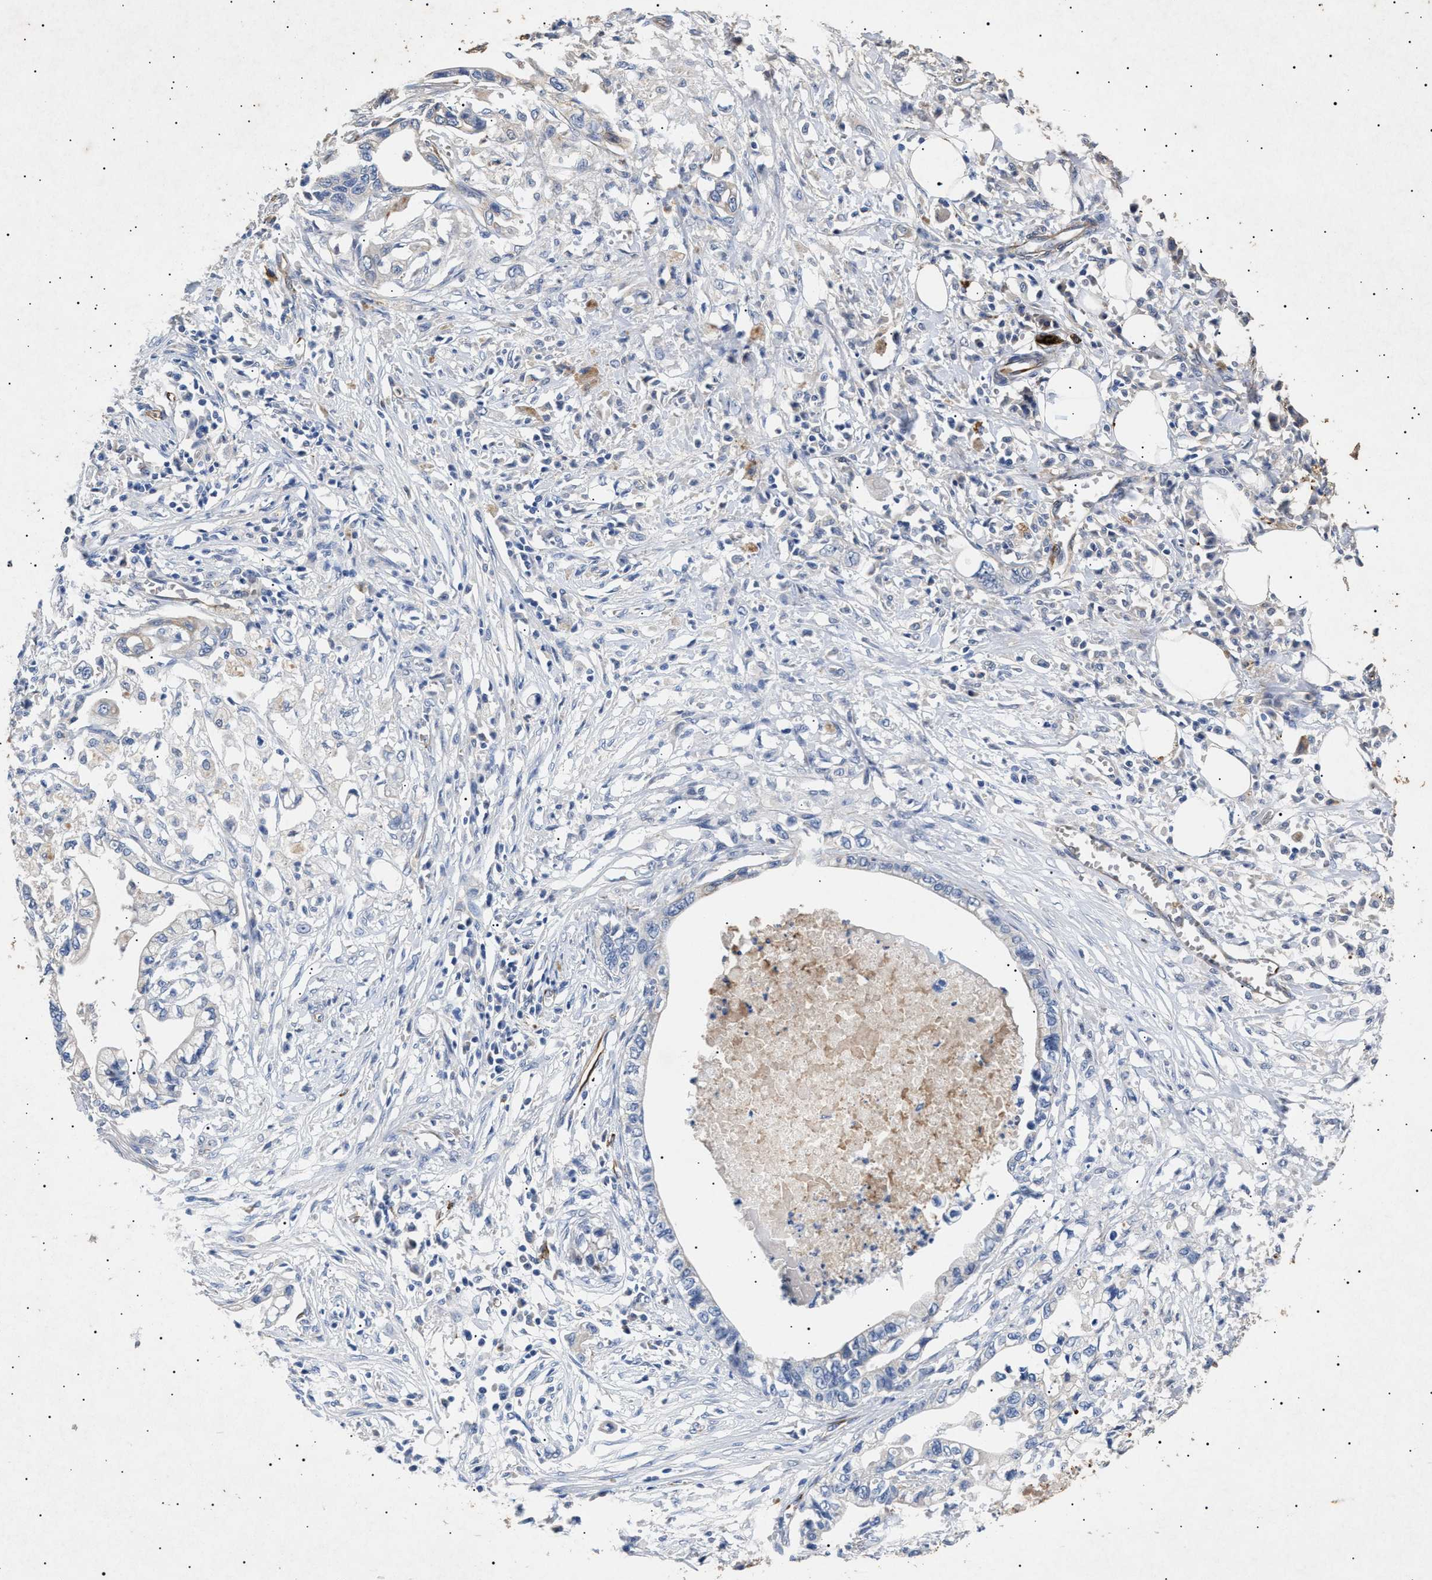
{"staining": {"intensity": "negative", "quantity": "none", "location": "none"}, "tissue": "pancreatic cancer", "cell_type": "Tumor cells", "image_type": "cancer", "snomed": [{"axis": "morphology", "description": "Adenocarcinoma, NOS"}, {"axis": "topography", "description": "Pancreas"}], "caption": "Protein analysis of adenocarcinoma (pancreatic) exhibits no significant positivity in tumor cells.", "gene": "OLFML2A", "patient": {"sex": "male", "age": 56}}